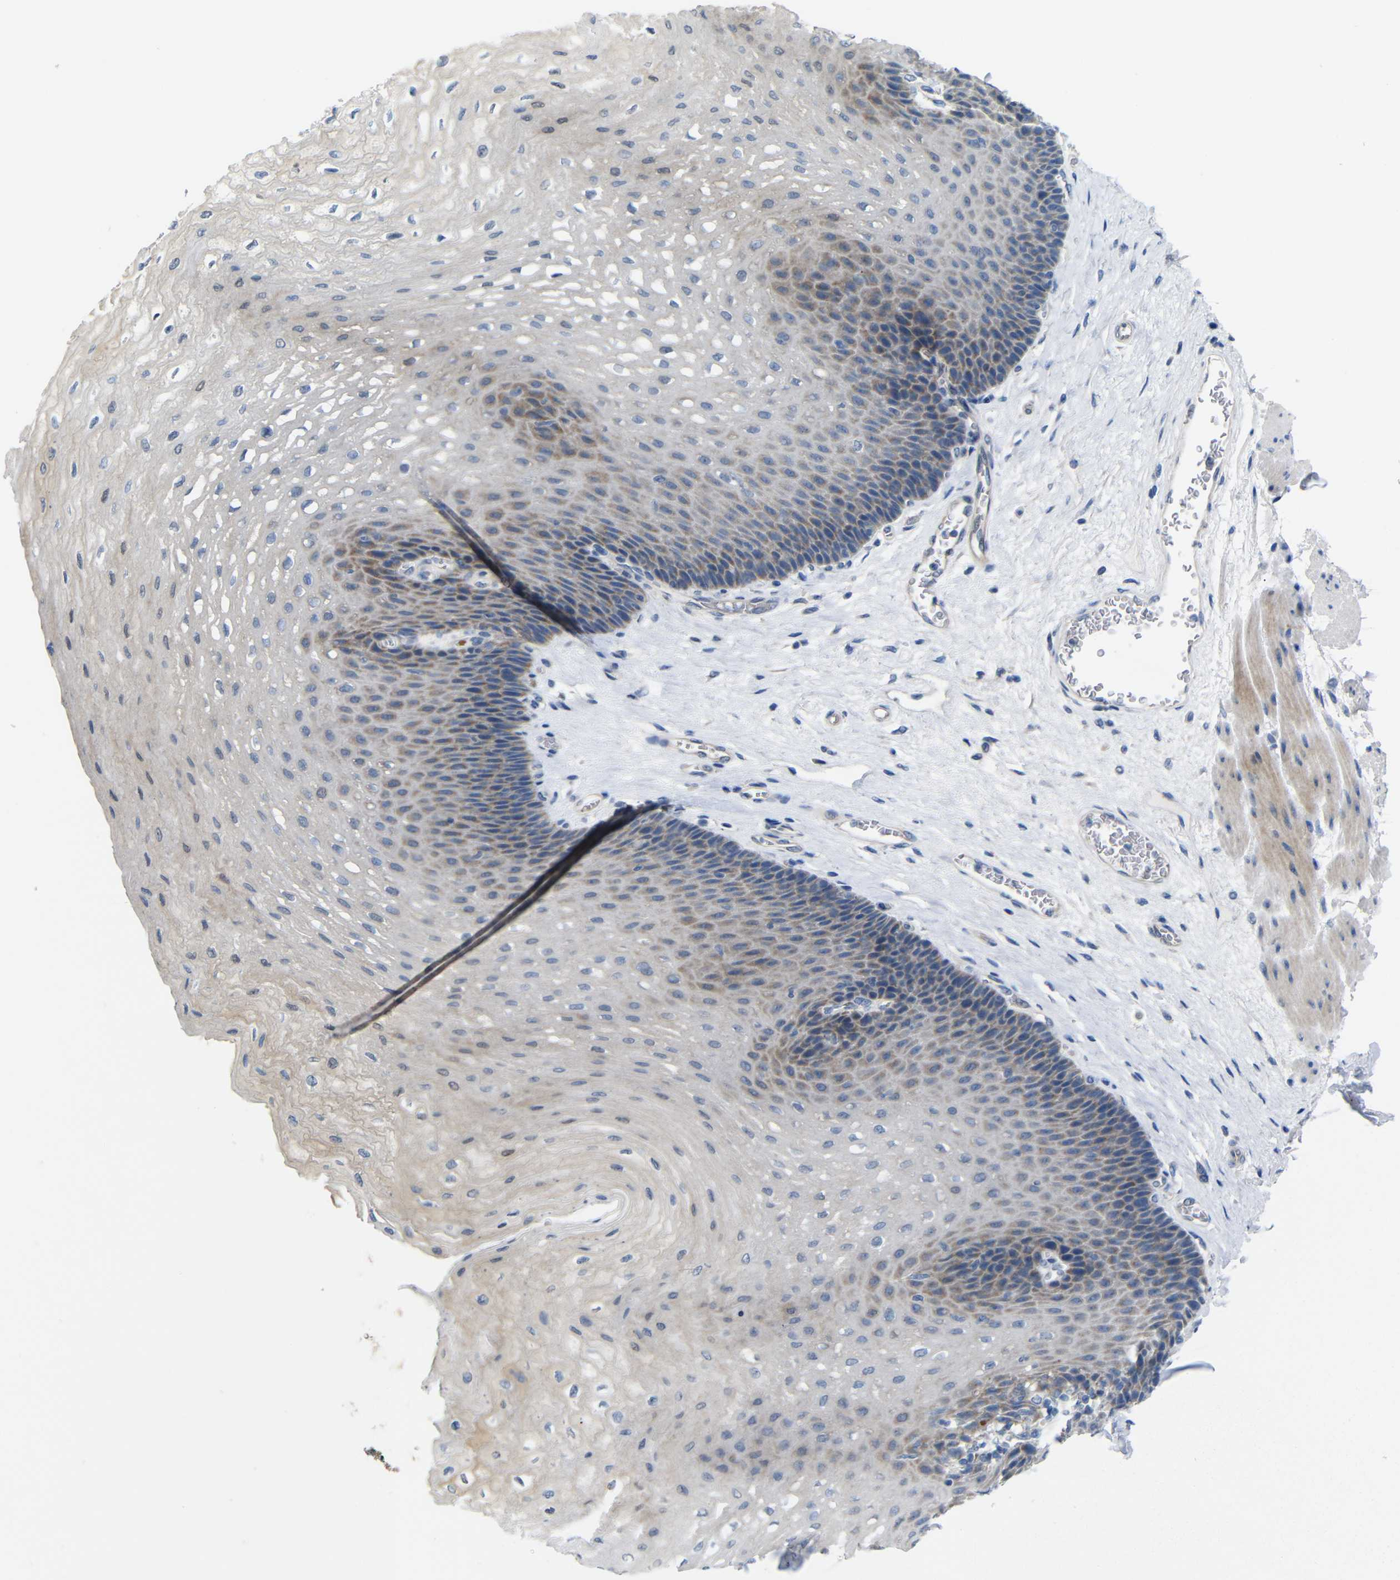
{"staining": {"intensity": "weak", "quantity": "<25%", "location": "cytoplasmic/membranous"}, "tissue": "esophagus", "cell_type": "Squamous epithelial cells", "image_type": "normal", "snomed": [{"axis": "morphology", "description": "Normal tissue, NOS"}, {"axis": "topography", "description": "Esophagus"}], "caption": "This is a histopathology image of immunohistochemistry staining of benign esophagus, which shows no staining in squamous epithelial cells. (Immunohistochemistry (ihc), brightfield microscopy, high magnification).", "gene": "TBC1D32", "patient": {"sex": "female", "age": 72}}